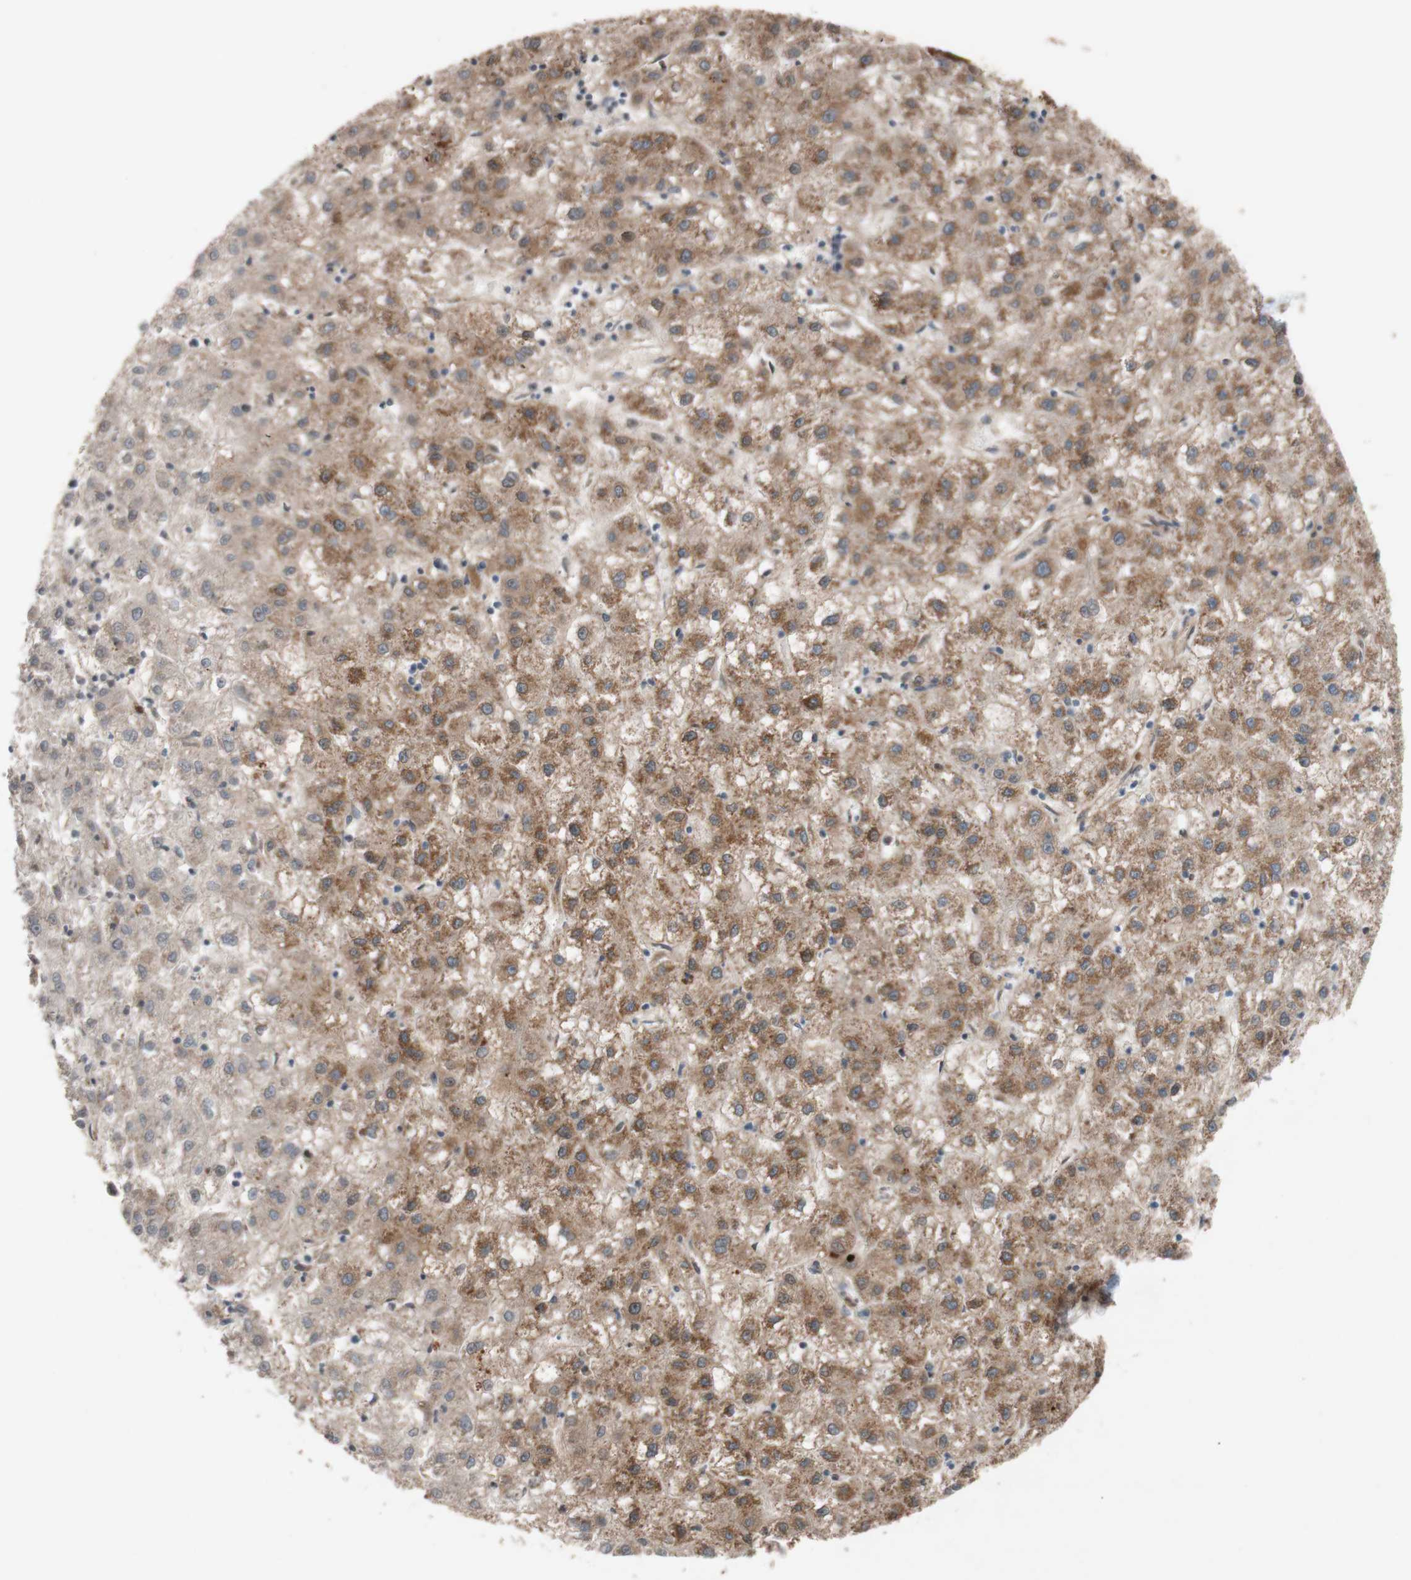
{"staining": {"intensity": "moderate", "quantity": ">75%", "location": "cytoplasmic/membranous"}, "tissue": "liver cancer", "cell_type": "Tumor cells", "image_type": "cancer", "snomed": [{"axis": "morphology", "description": "Carcinoma, Hepatocellular, NOS"}, {"axis": "topography", "description": "Liver"}], "caption": "This is a histology image of immunohistochemistry (IHC) staining of hepatocellular carcinoma (liver), which shows moderate staining in the cytoplasmic/membranous of tumor cells.", "gene": "TST", "patient": {"sex": "male", "age": 72}}